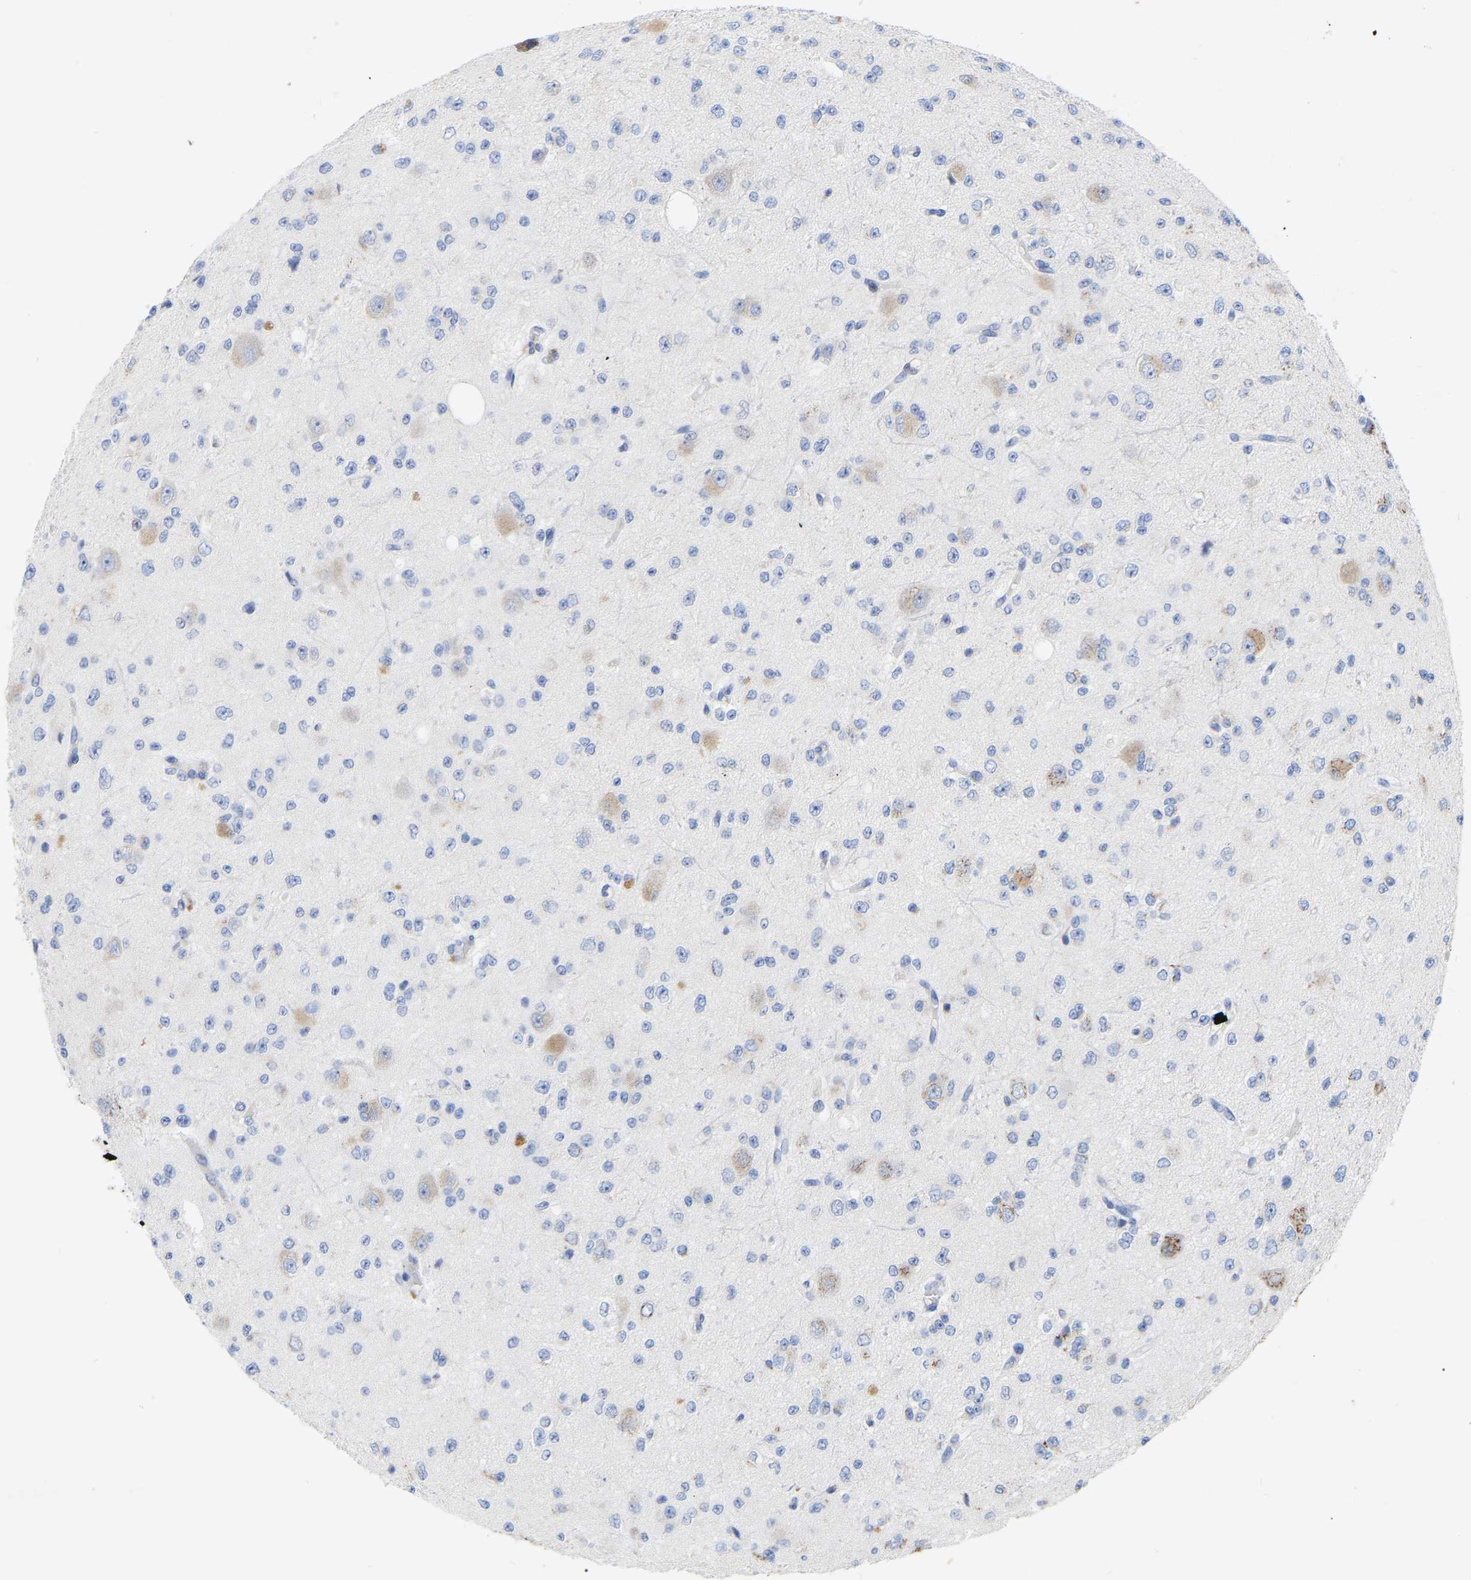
{"staining": {"intensity": "negative", "quantity": "none", "location": "none"}, "tissue": "glioma", "cell_type": "Tumor cells", "image_type": "cancer", "snomed": [{"axis": "morphology", "description": "Glioma, malignant, High grade"}, {"axis": "topography", "description": "pancreas cauda"}], "caption": "An image of human malignant glioma (high-grade) is negative for staining in tumor cells. The staining was performed using DAB to visualize the protein expression in brown, while the nuclei were stained in blue with hematoxylin (Magnification: 20x).", "gene": "STRIP2", "patient": {"sex": "male", "age": 60}}